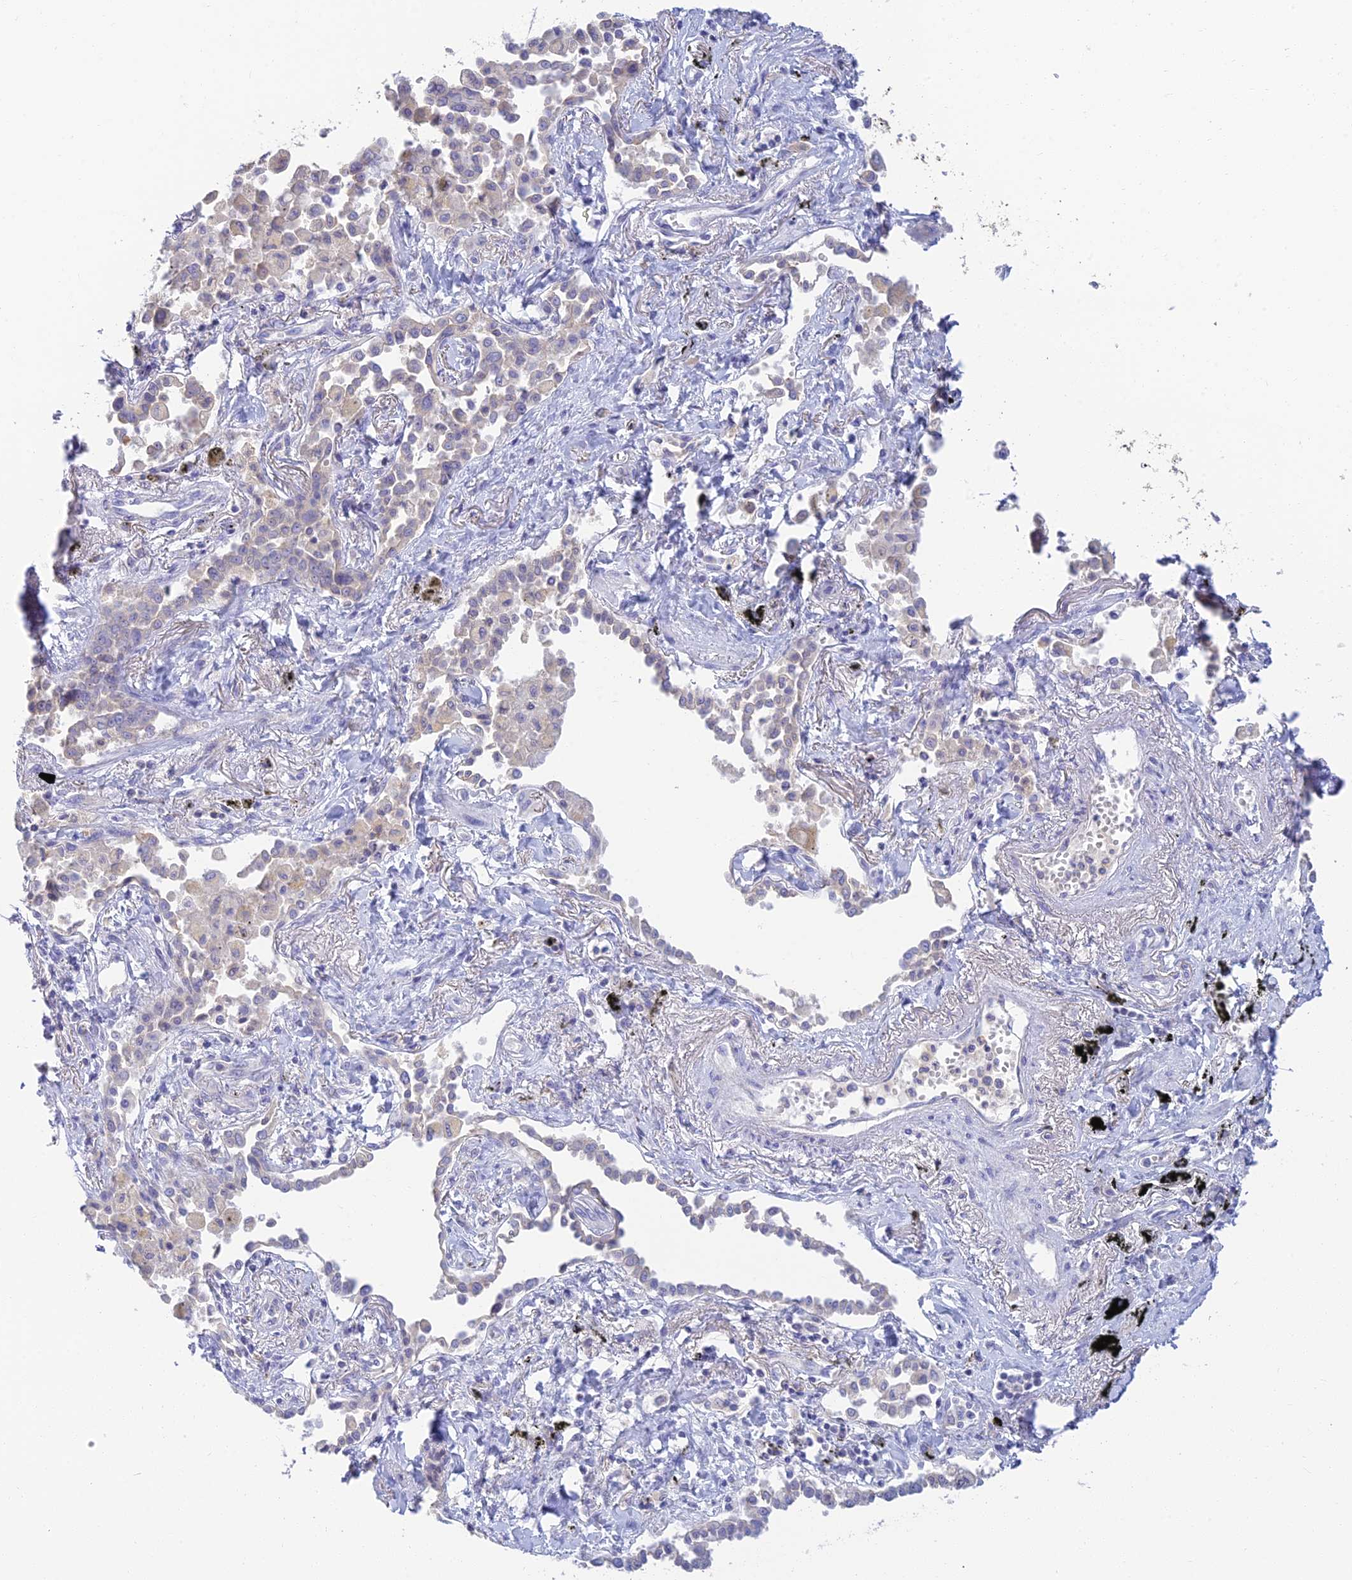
{"staining": {"intensity": "negative", "quantity": "none", "location": "none"}, "tissue": "lung cancer", "cell_type": "Tumor cells", "image_type": "cancer", "snomed": [{"axis": "morphology", "description": "Adenocarcinoma, NOS"}, {"axis": "topography", "description": "Lung"}], "caption": "Immunohistochemistry (IHC) image of lung adenocarcinoma stained for a protein (brown), which shows no expression in tumor cells.", "gene": "INTS13", "patient": {"sex": "male", "age": 67}}